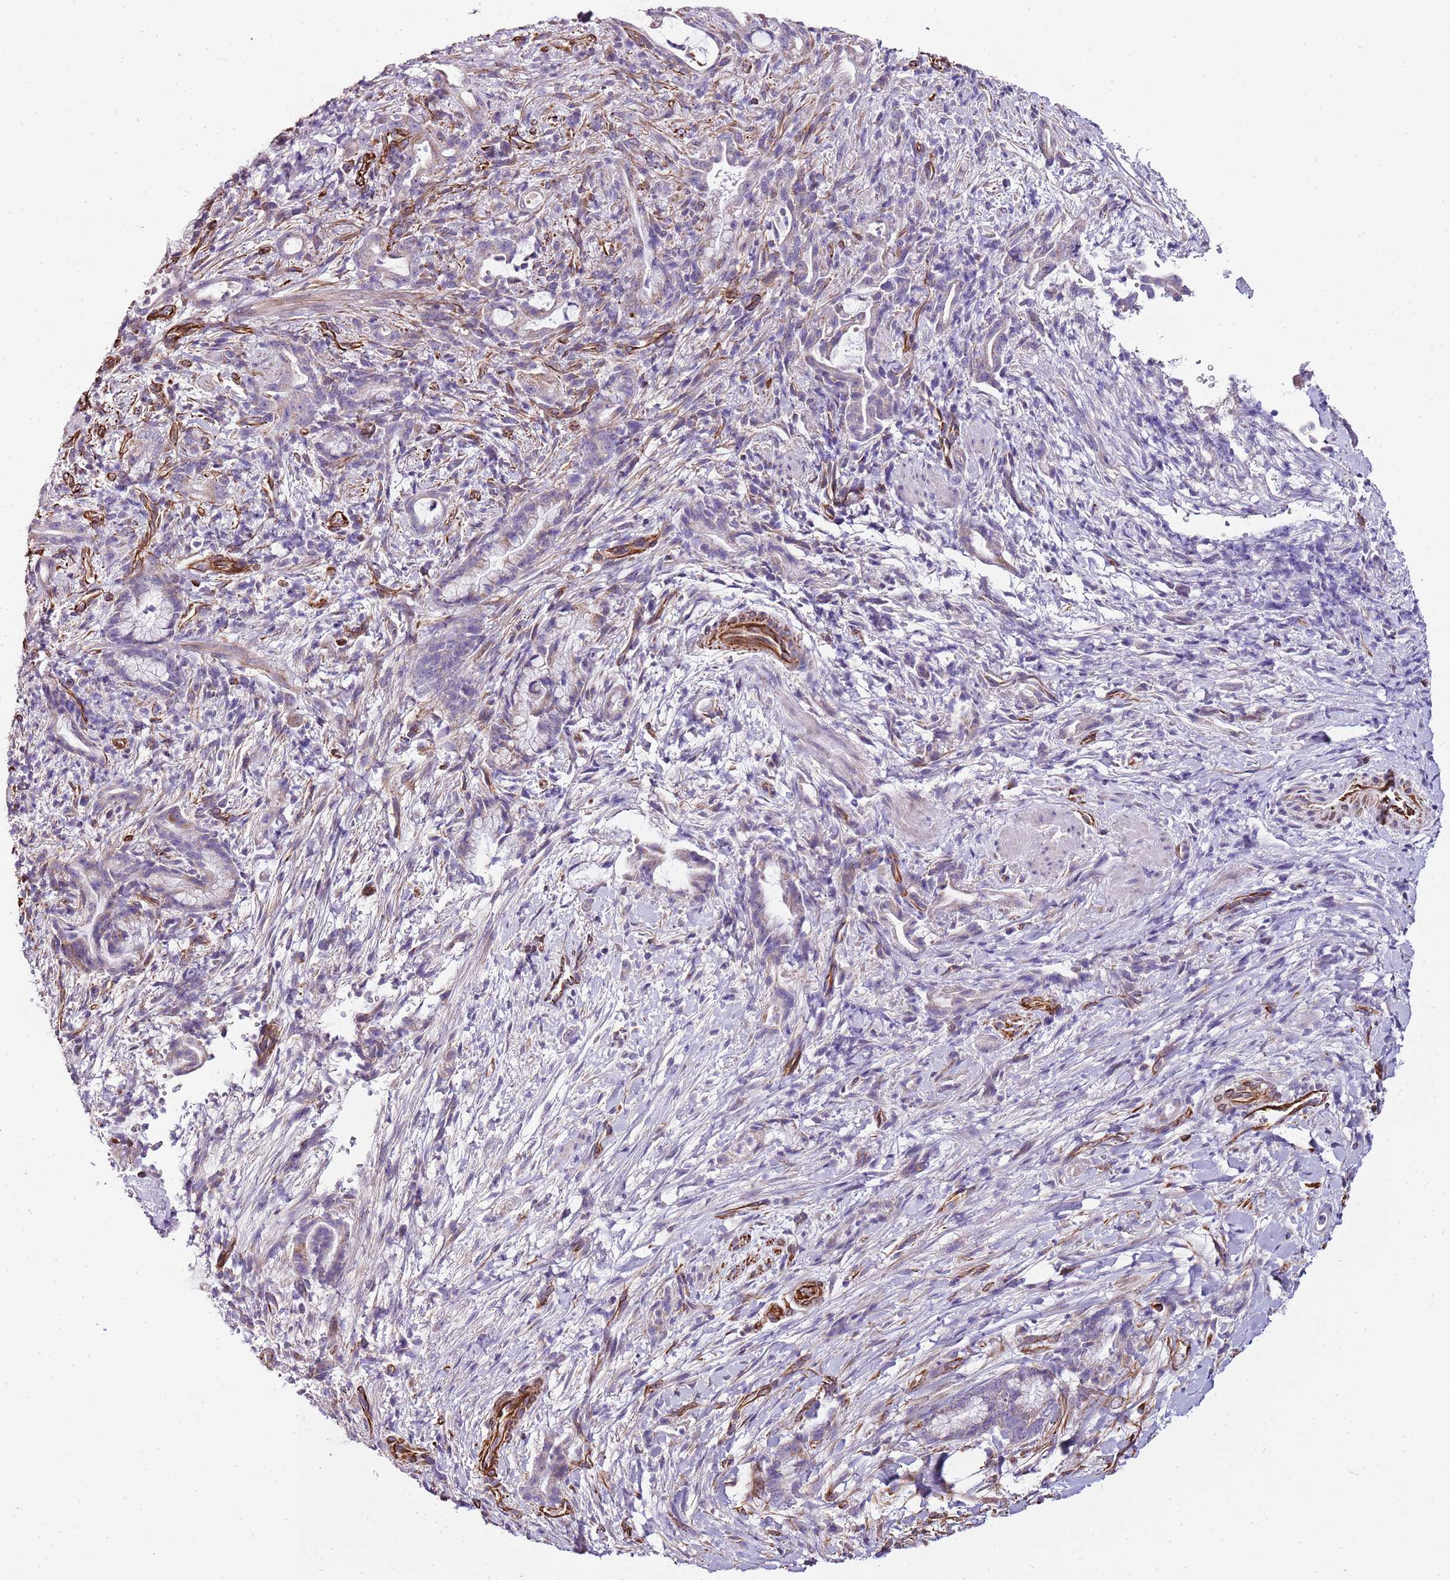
{"staining": {"intensity": "negative", "quantity": "none", "location": "none"}, "tissue": "pancreatic cancer", "cell_type": "Tumor cells", "image_type": "cancer", "snomed": [{"axis": "morphology", "description": "Normal tissue, NOS"}, {"axis": "morphology", "description": "Adenocarcinoma, NOS"}, {"axis": "topography", "description": "Pancreas"}], "caption": "The IHC image has no significant positivity in tumor cells of pancreatic cancer (adenocarcinoma) tissue.", "gene": "ZNF786", "patient": {"sex": "female", "age": 55}}